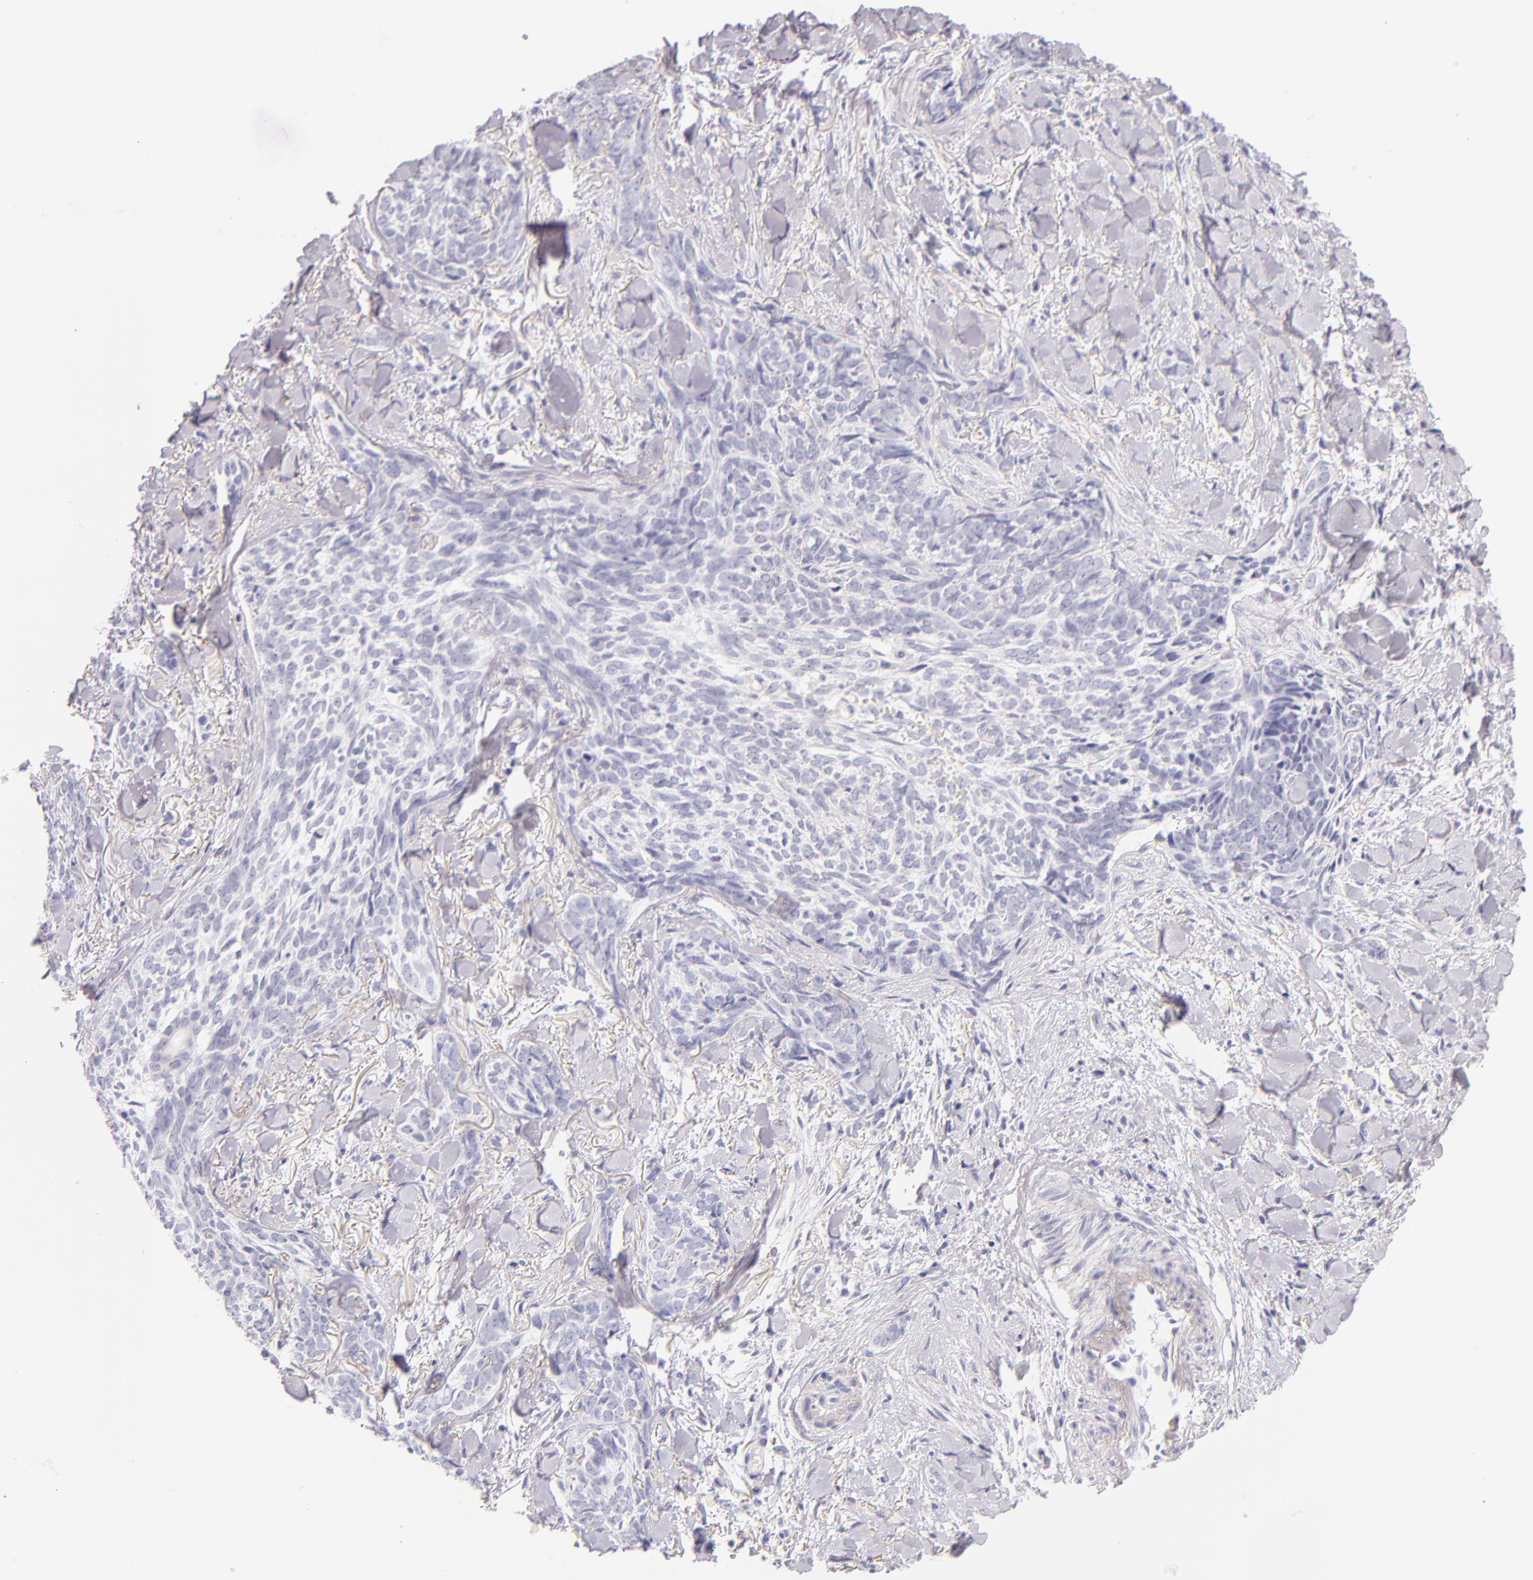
{"staining": {"intensity": "negative", "quantity": "none", "location": "none"}, "tissue": "skin cancer", "cell_type": "Tumor cells", "image_type": "cancer", "snomed": [{"axis": "morphology", "description": "Basal cell carcinoma"}, {"axis": "topography", "description": "Skin"}], "caption": "Immunohistochemistry (IHC) micrograph of neoplastic tissue: human skin cancer (basal cell carcinoma) stained with DAB (3,3'-diaminobenzidine) demonstrates no significant protein positivity in tumor cells. (DAB (3,3'-diaminobenzidine) immunohistochemistry visualized using brightfield microscopy, high magnification).", "gene": "INA", "patient": {"sex": "female", "age": 81}}